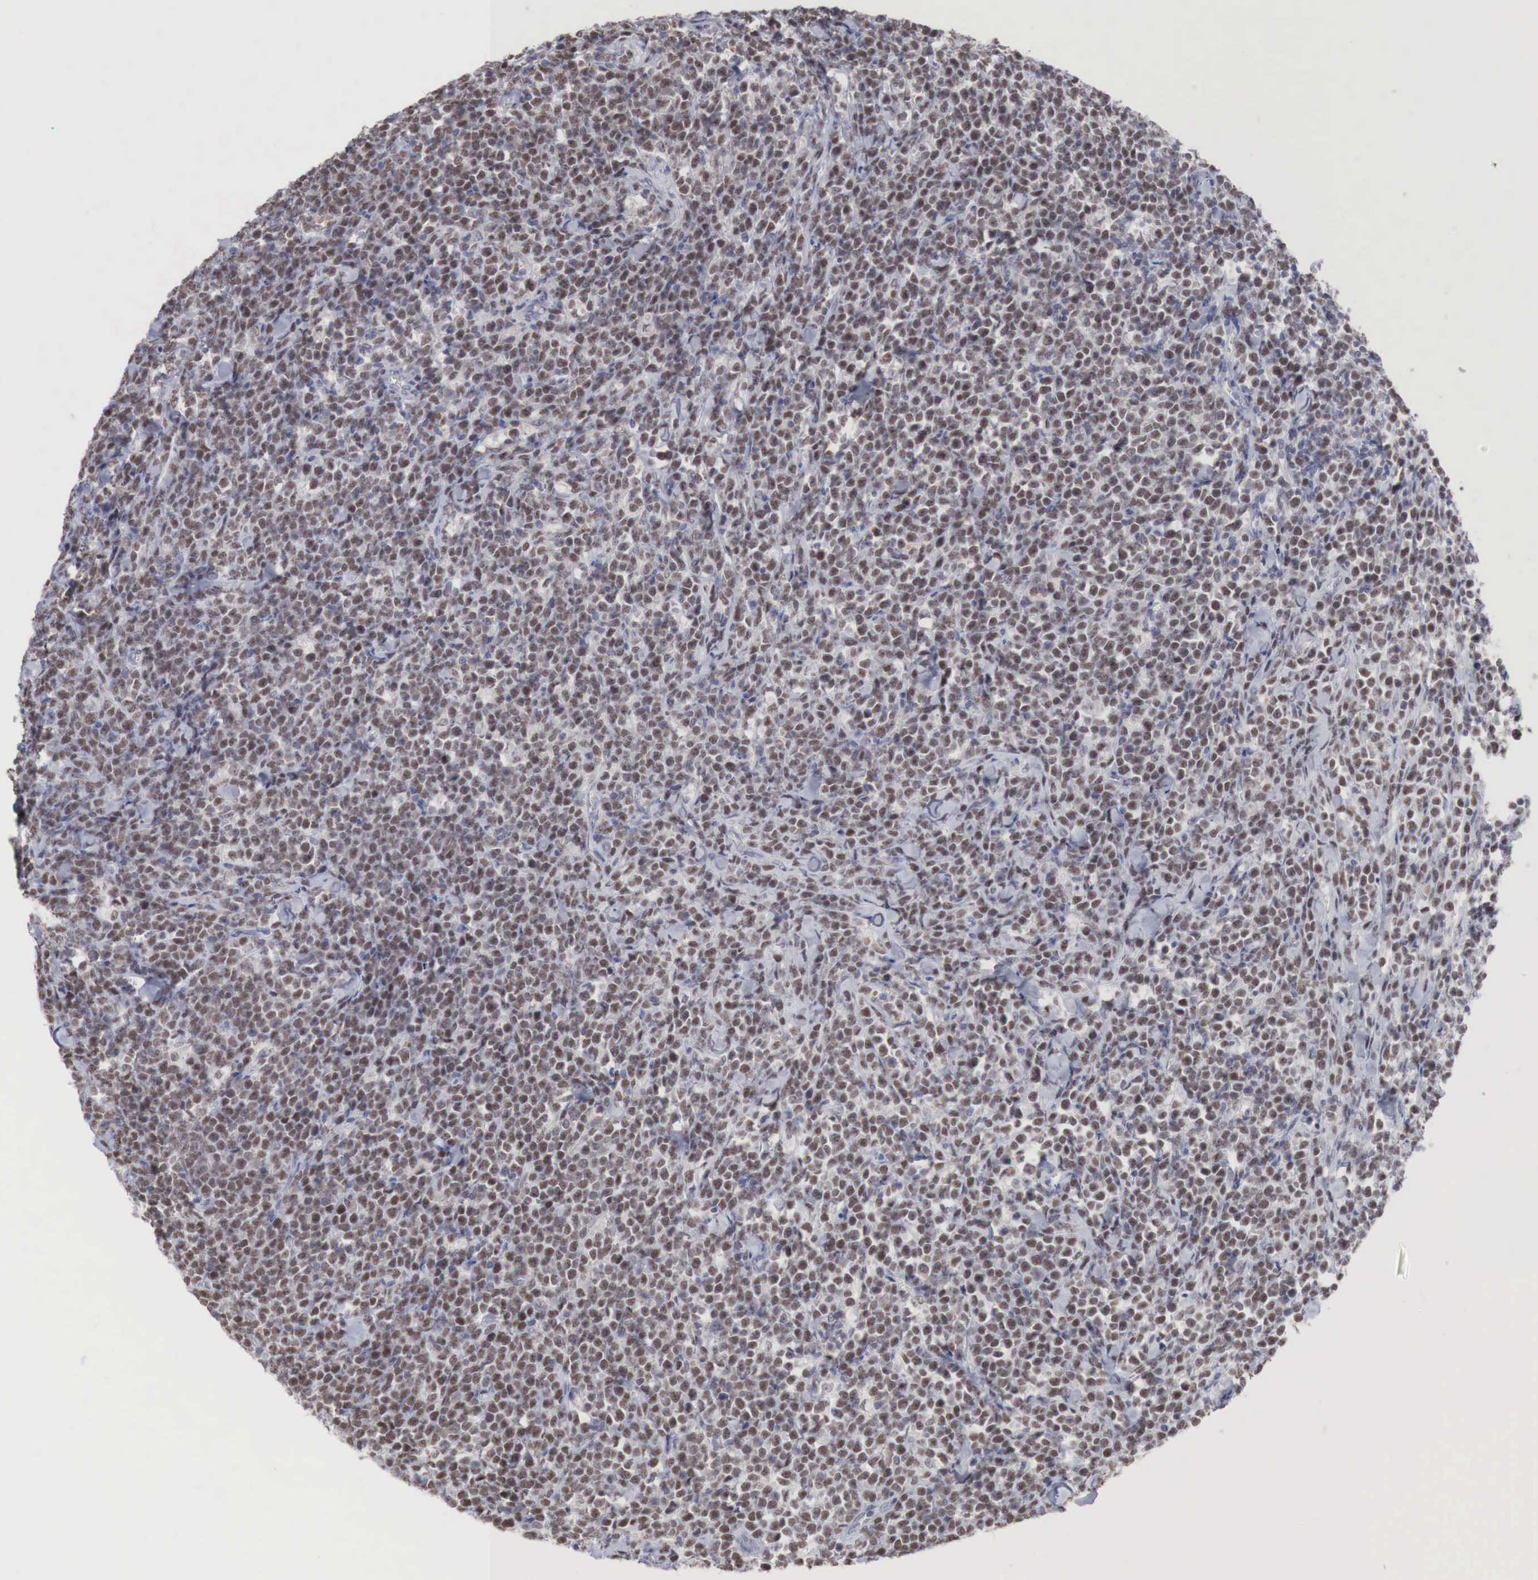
{"staining": {"intensity": "moderate", "quantity": ">75%", "location": "nuclear"}, "tissue": "lymphoma", "cell_type": "Tumor cells", "image_type": "cancer", "snomed": [{"axis": "morphology", "description": "Malignant lymphoma, non-Hodgkin's type, High grade"}, {"axis": "topography", "description": "Small intestine"}, {"axis": "topography", "description": "Colon"}], "caption": "Immunohistochemistry (IHC) histopathology image of human lymphoma stained for a protein (brown), which exhibits medium levels of moderate nuclear positivity in approximately >75% of tumor cells.", "gene": "FOXP2", "patient": {"sex": "male", "age": 8}}